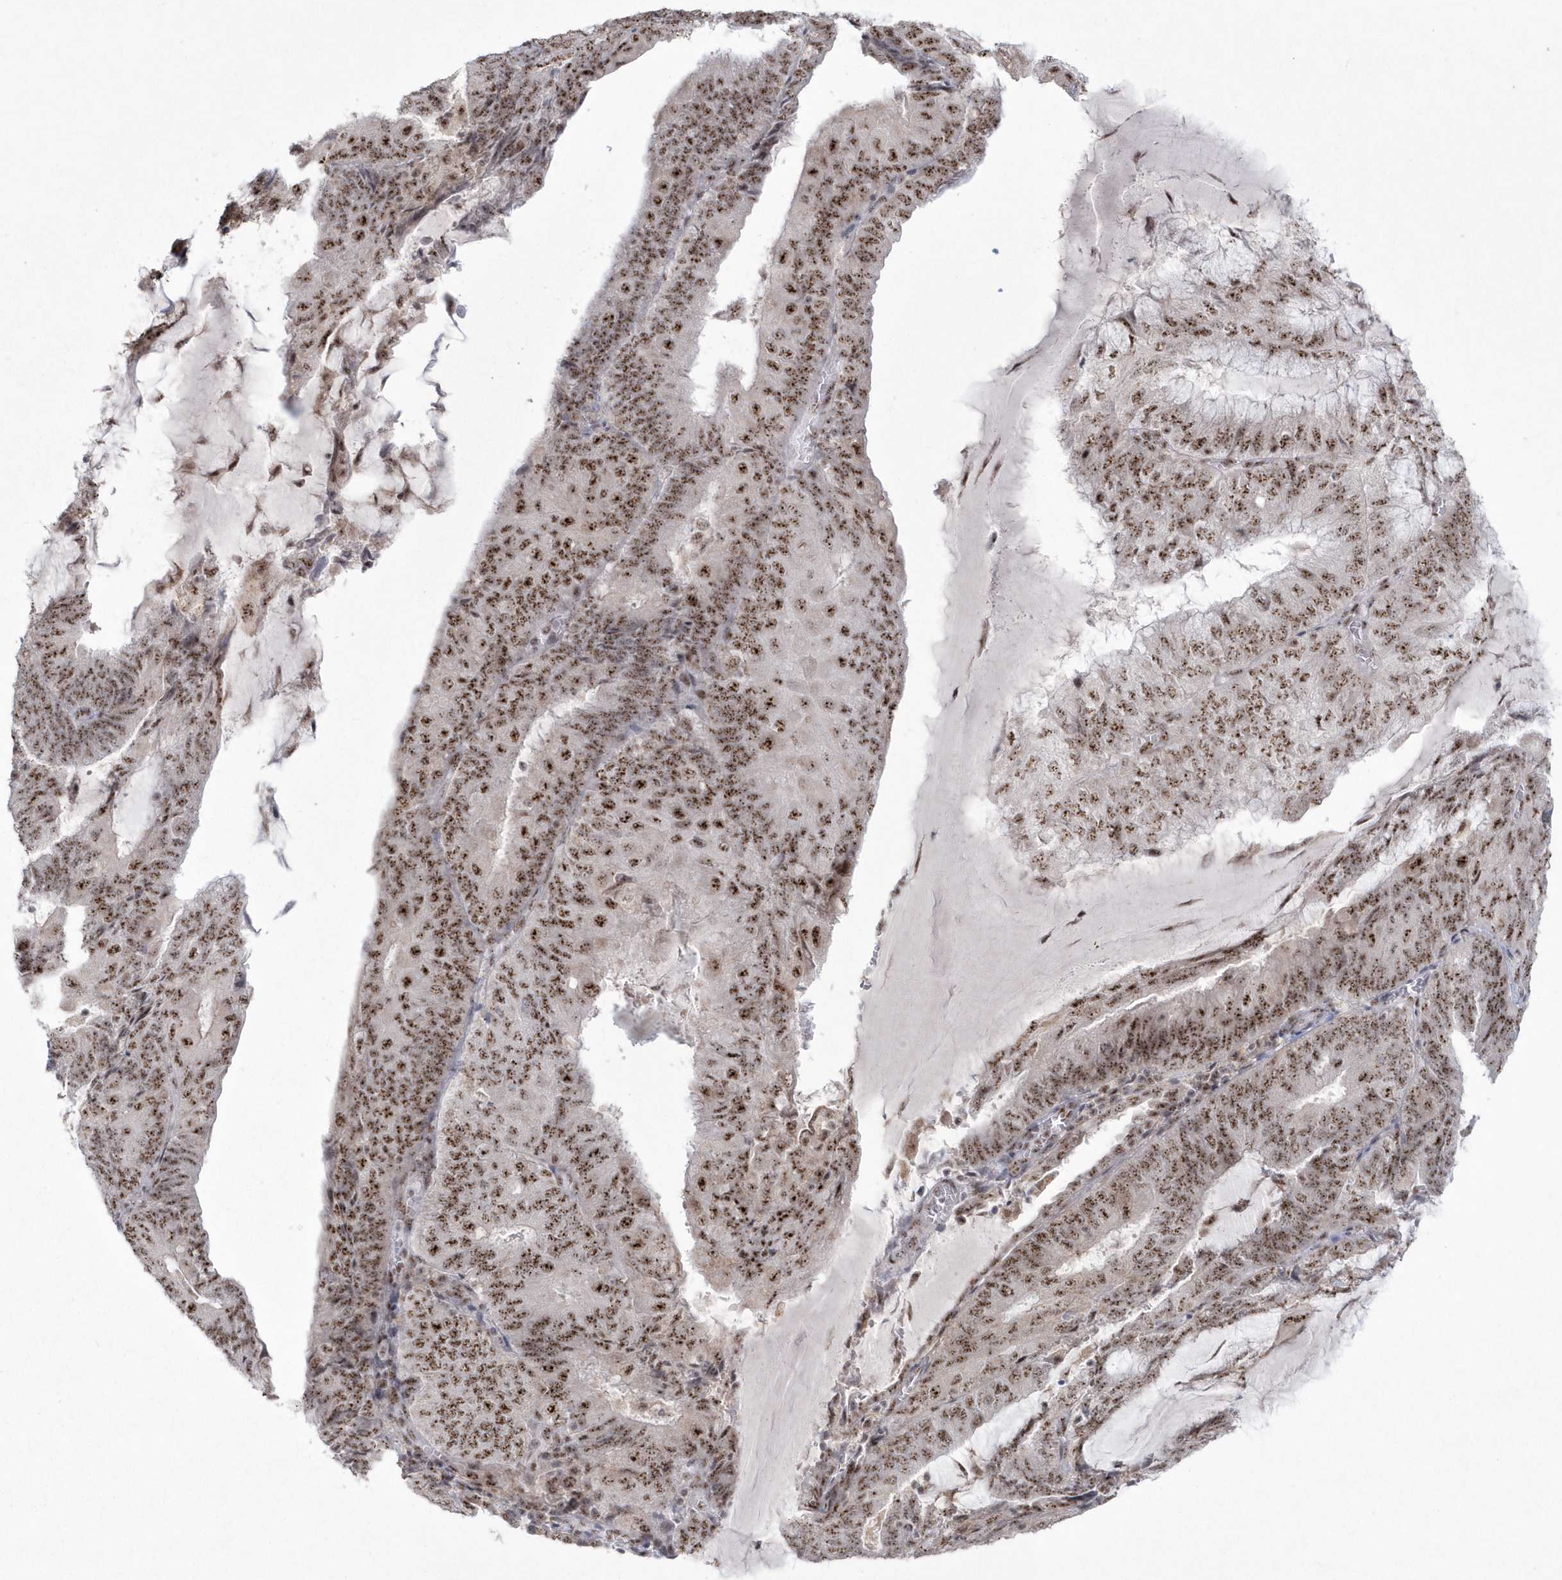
{"staining": {"intensity": "strong", "quantity": ">75%", "location": "nuclear"}, "tissue": "endometrial cancer", "cell_type": "Tumor cells", "image_type": "cancer", "snomed": [{"axis": "morphology", "description": "Adenocarcinoma, NOS"}, {"axis": "topography", "description": "Endometrium"}], "caption": "Human endometrial cancer stained with a protein marker shows strong staining in tumor cells.", "gene": "KDM6B", "patient": {"sex": "female", "age": 81}}